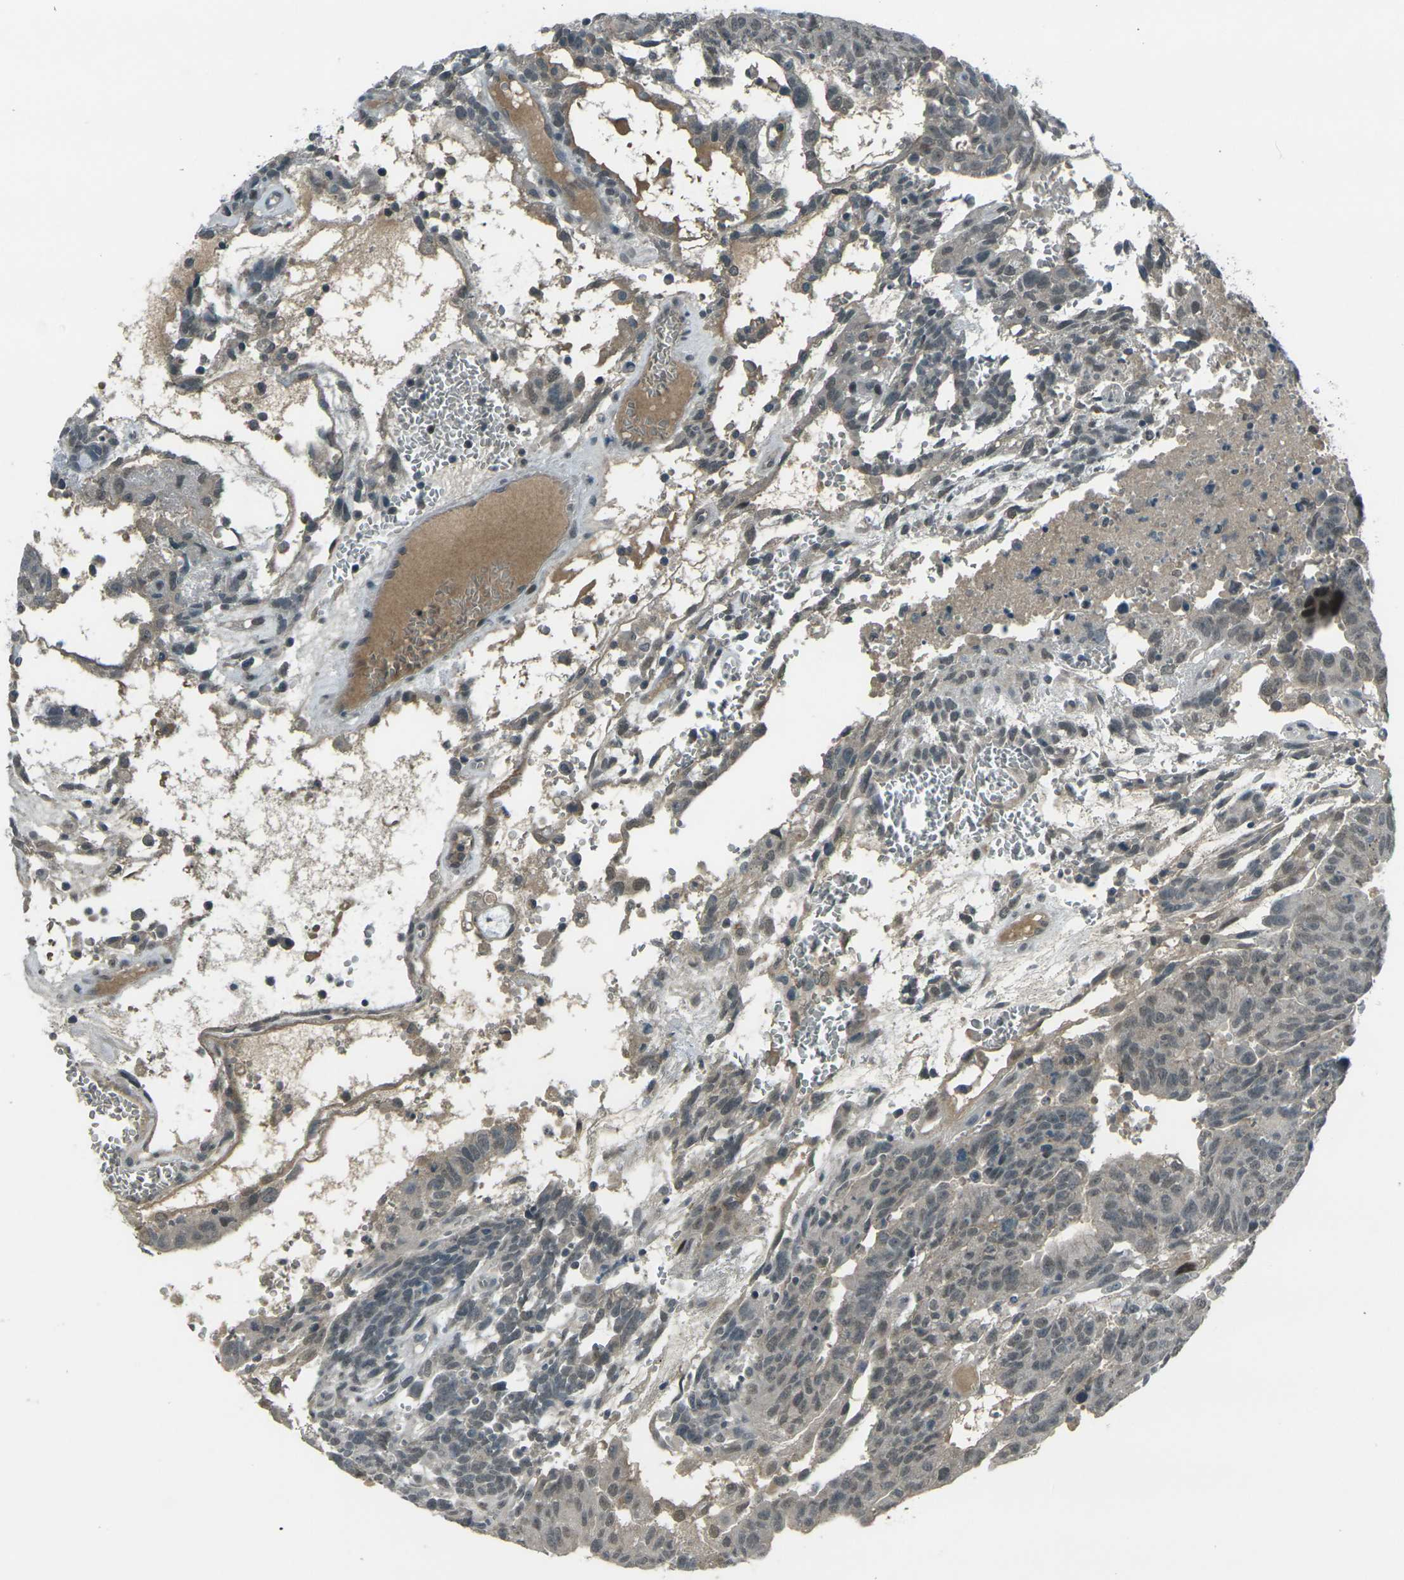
{"staining": {"intensity": "weak", "quantity": "<25%", "location": "cytoplasmic/membranous,nuclear"}, "tissue": "testis cancer", "cell_type": "Tumor cells", "image_type": "cancer", "snomed": [{"axis": "morphology", "description": "Seminoma, NOS"}, {"axis": "morphology", "description": "Carcinoma, Embryonal, NOS"}, {"axis": "topography", "description": "Testis"}], "caption": "Tumor cells show no significant staining in testis seminoma.", "gene": "GPR19", "patient": {"sex": "male", "age": 52}}